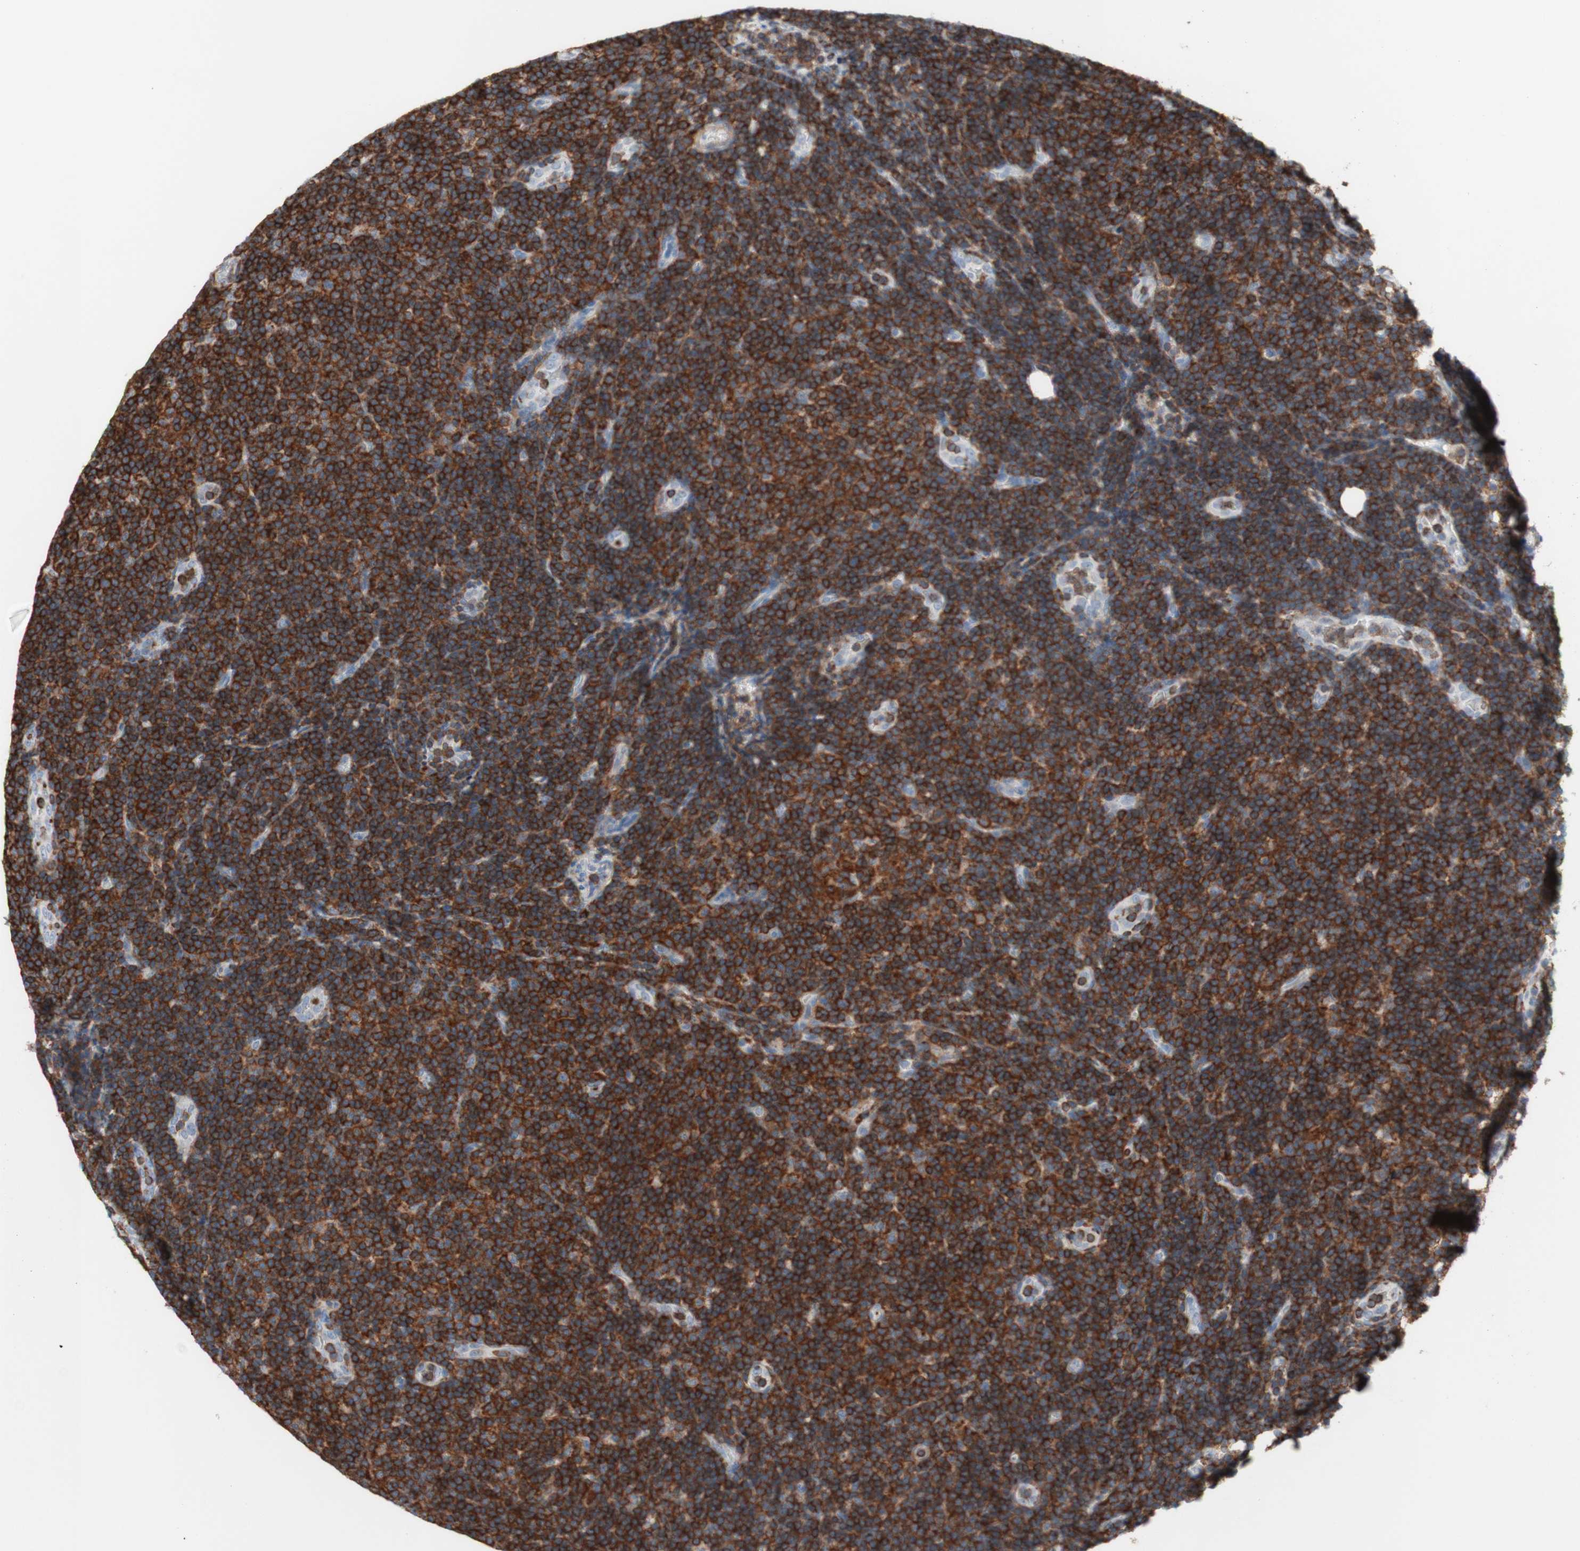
{"staining": {"intensity": "strong", "quantity": ">75%", "location": "cytoplasmic/membranous"}, "tissue": "lymphoma", "cell_type": "Tumor cells", "image_type": "cancer", "snomed": [{"axis": "morphology", "description": "Malignant lymphoma, non-Hodgkin's type, Low grade"}, {"axis": "topography", "description": "Lymph node"}], "caption": "This photomicrograph displays immunohistochemistry staining of human low-grade malignant lymphoma, non-Hodgkin's type, with high strong cytoplasmic/membranous staining in about >75% of tumor cells.", "gene": "SPINK6", "patient": {"sex": "male", "age": 83}}